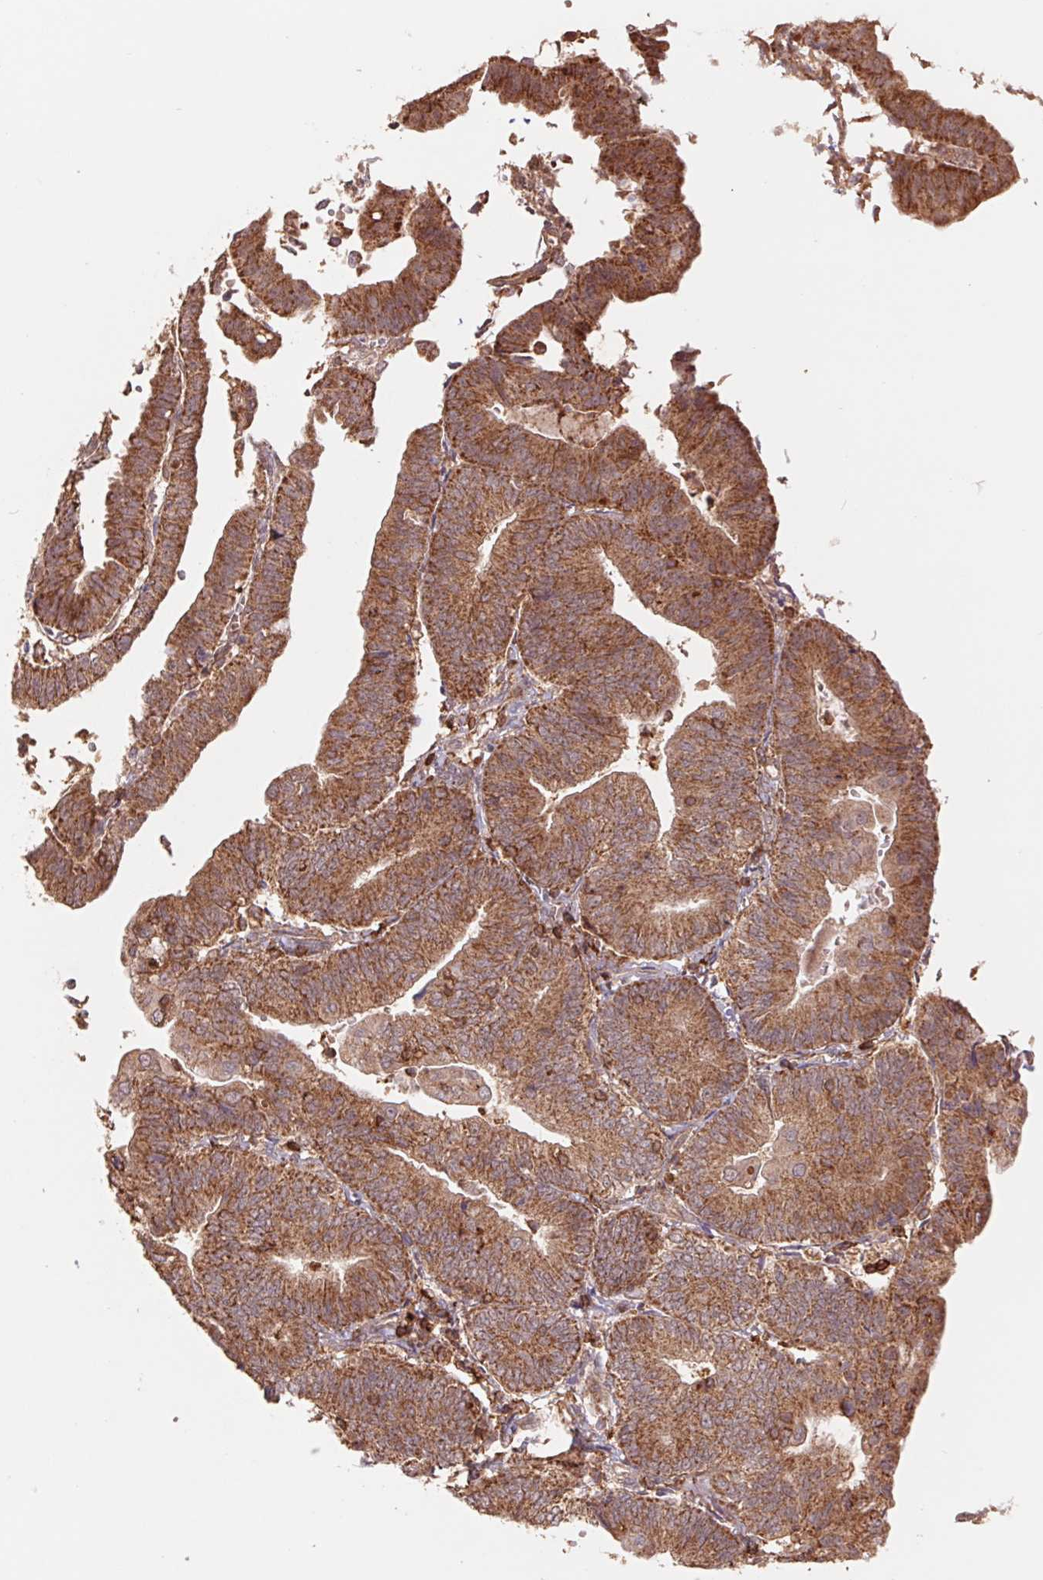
{"staining": {"intensity": "moderate", "quantity": ">75%", "location": "cytoplasmic/membranous"}, "tissue": "endometrial cancer", "cell_type": "Tumor cells", "image_type": "cancer", "snomed": [{"axis": "morphology", "description": "Adenocarcinoma, NOS"}, {"axis": "topography", "description": "Endometrium"}], "caption": "This is a histology image of IHC staining of endometrial cancer, which shows moderate expression in the cytoplasmic/membranous of tumor cells.", "gene": "URM1", "patient": {"sex": "female", "age": 65}}